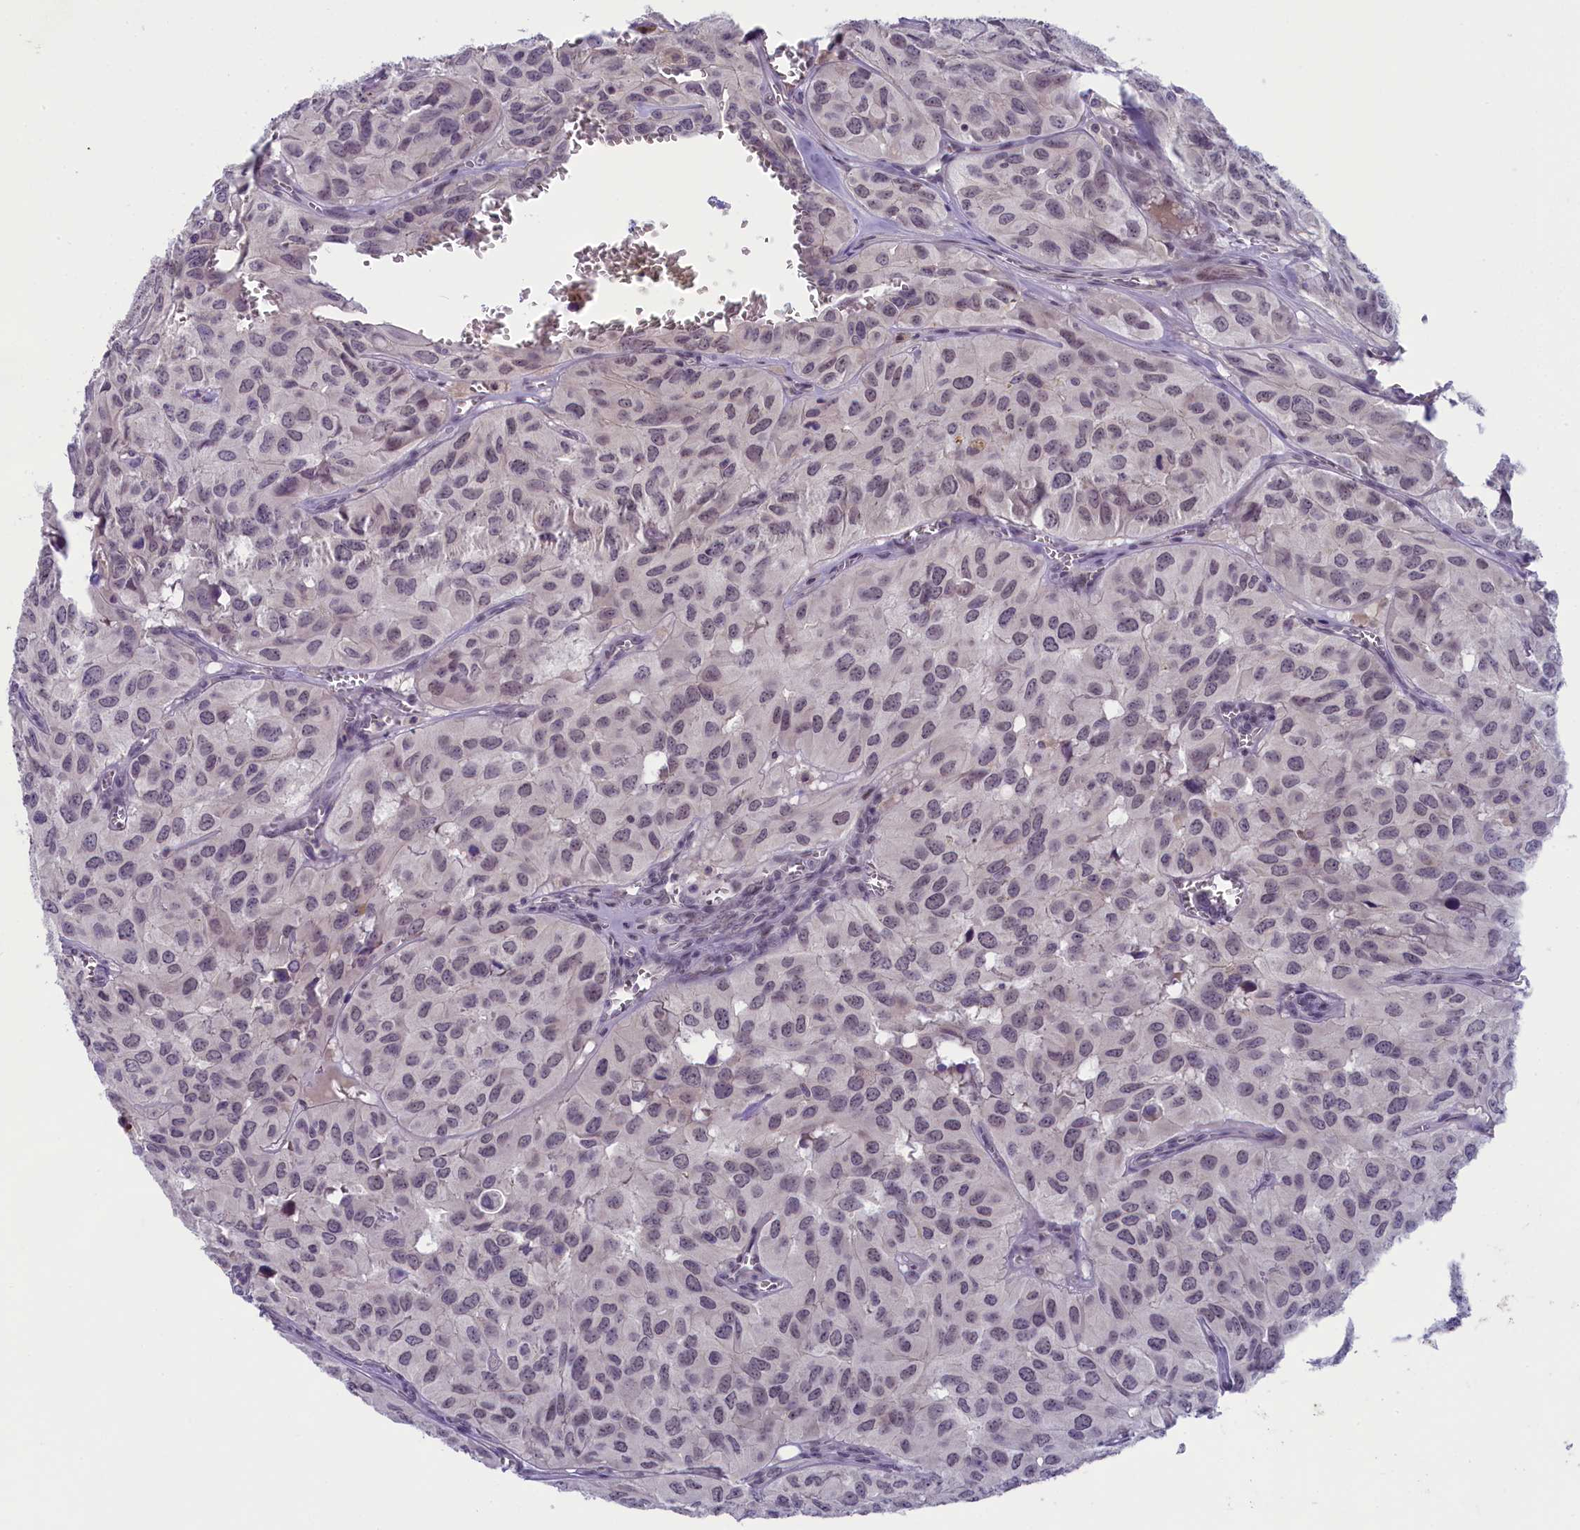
{"staining": {"intensity": "weak", "quantity": "<25%", "location": "nuclear"}, "tissue": "head and neck cancer", "cell_type": "Tumor cells", "image_type": "cancer", "snomed": [{"axis": "morphology", "description": "Adenocarcinoma, NOS"}, {"axis": "topography", "description": "Salivary gland, NOS"}, {"axis": "topography", "description": "Head-Neck"}], "caption": "DAB immunohistochemical staining of head and neck adenocarcinoma displays no significant positivity in tumor cells.", "gene": "CRAMP1", "patient": {"sex": "female", "age": 76}}